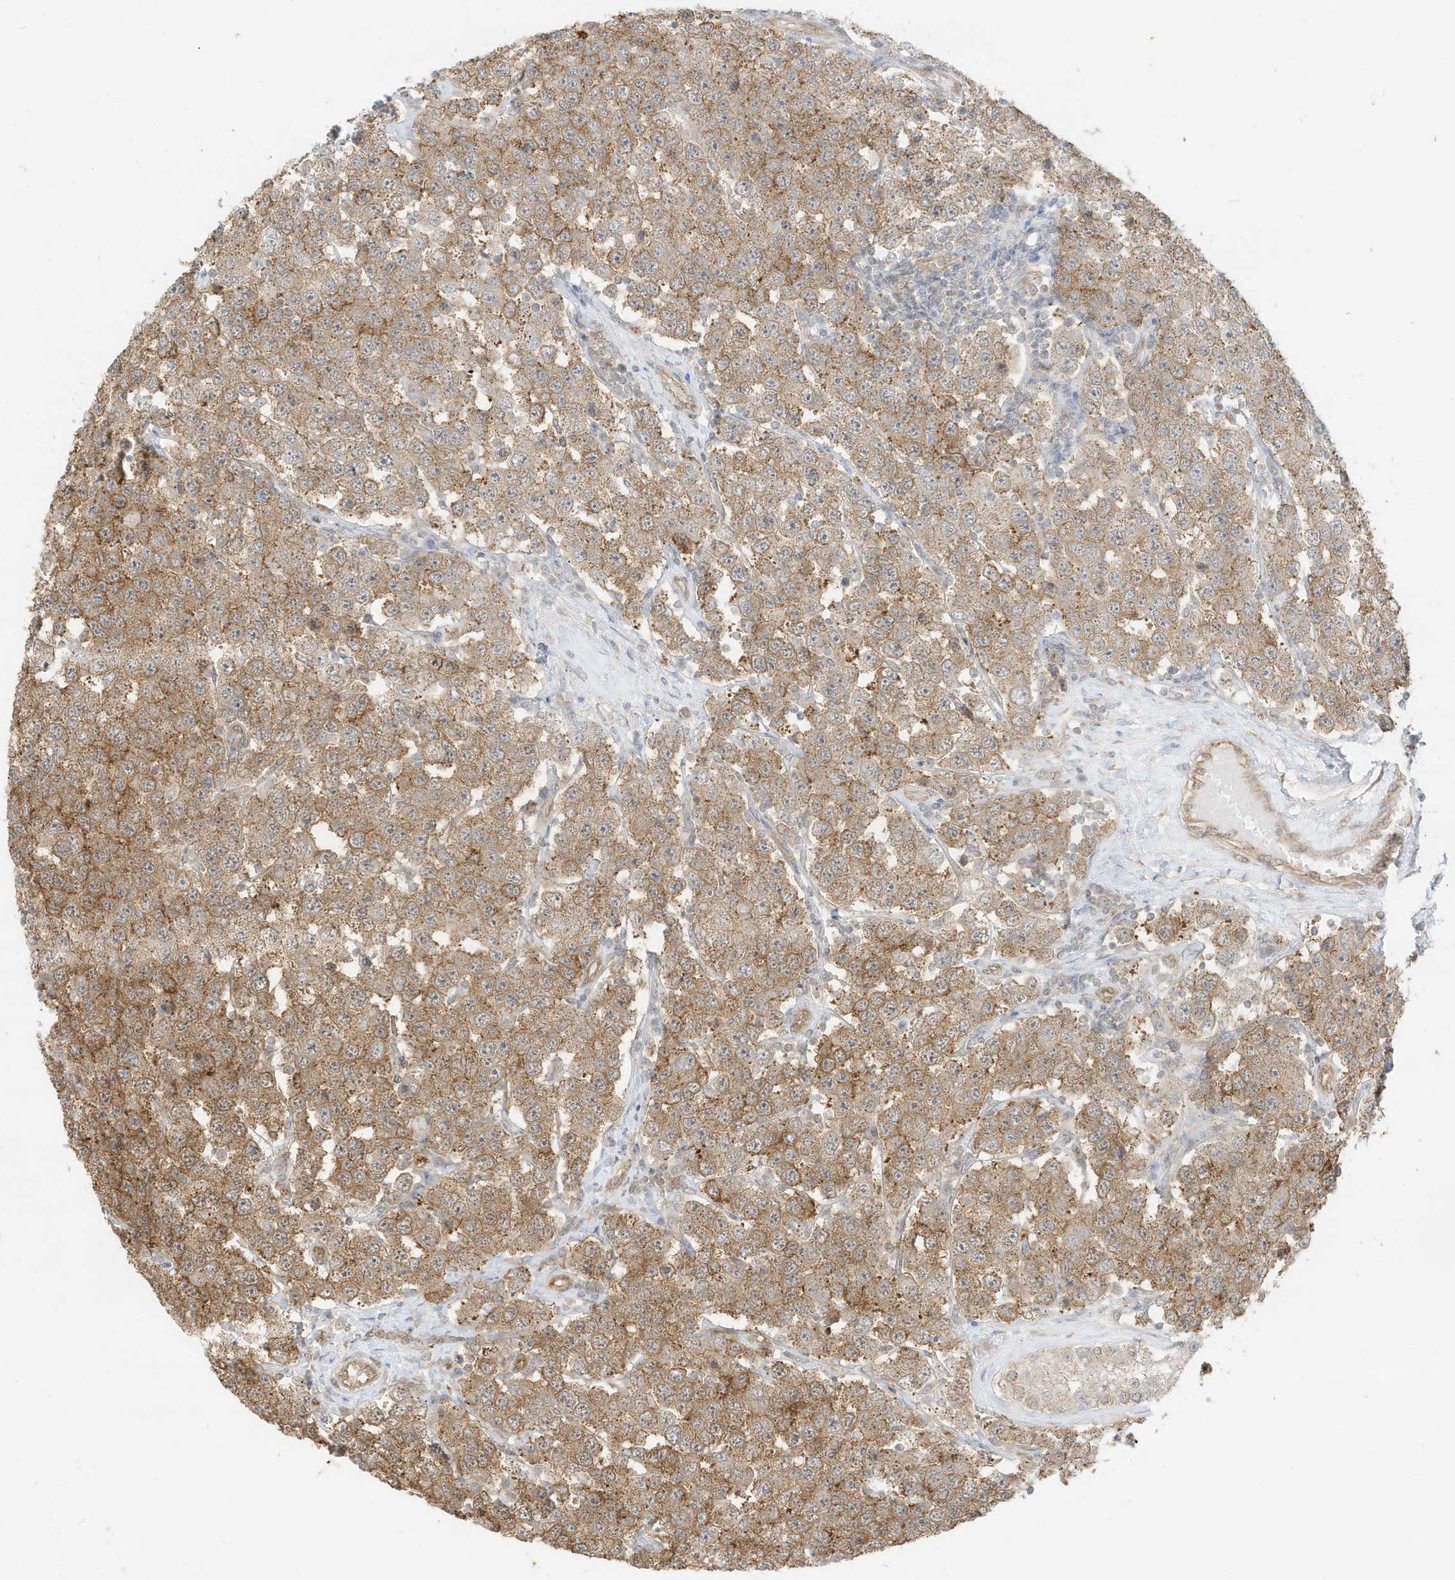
{"staining": {"intensity": "moderate", "quantity": ">75%", "location": "cytoplasmic/membranous"}, "tissue": "testis cancer", "cell_type": "Tumor cells", "image_type": "cancer", "snomed": [{"axis": "morphology", "description": "Seminoma, NOS"}, {"axis": "topography", "description": "Testis"}], "caption": "Protein staining of testis cancer tissue exhibits moderate cytoplasmic/membranous staining in about >75% of tumor cells. The staining was performed using DAB to visualize the protein expression in brown, while the nuclei were stained in blue with hematoxylin (Magnification: 20x).", "gene": "UBAP2L", "patient": {"sex": "male", "age": 28}}